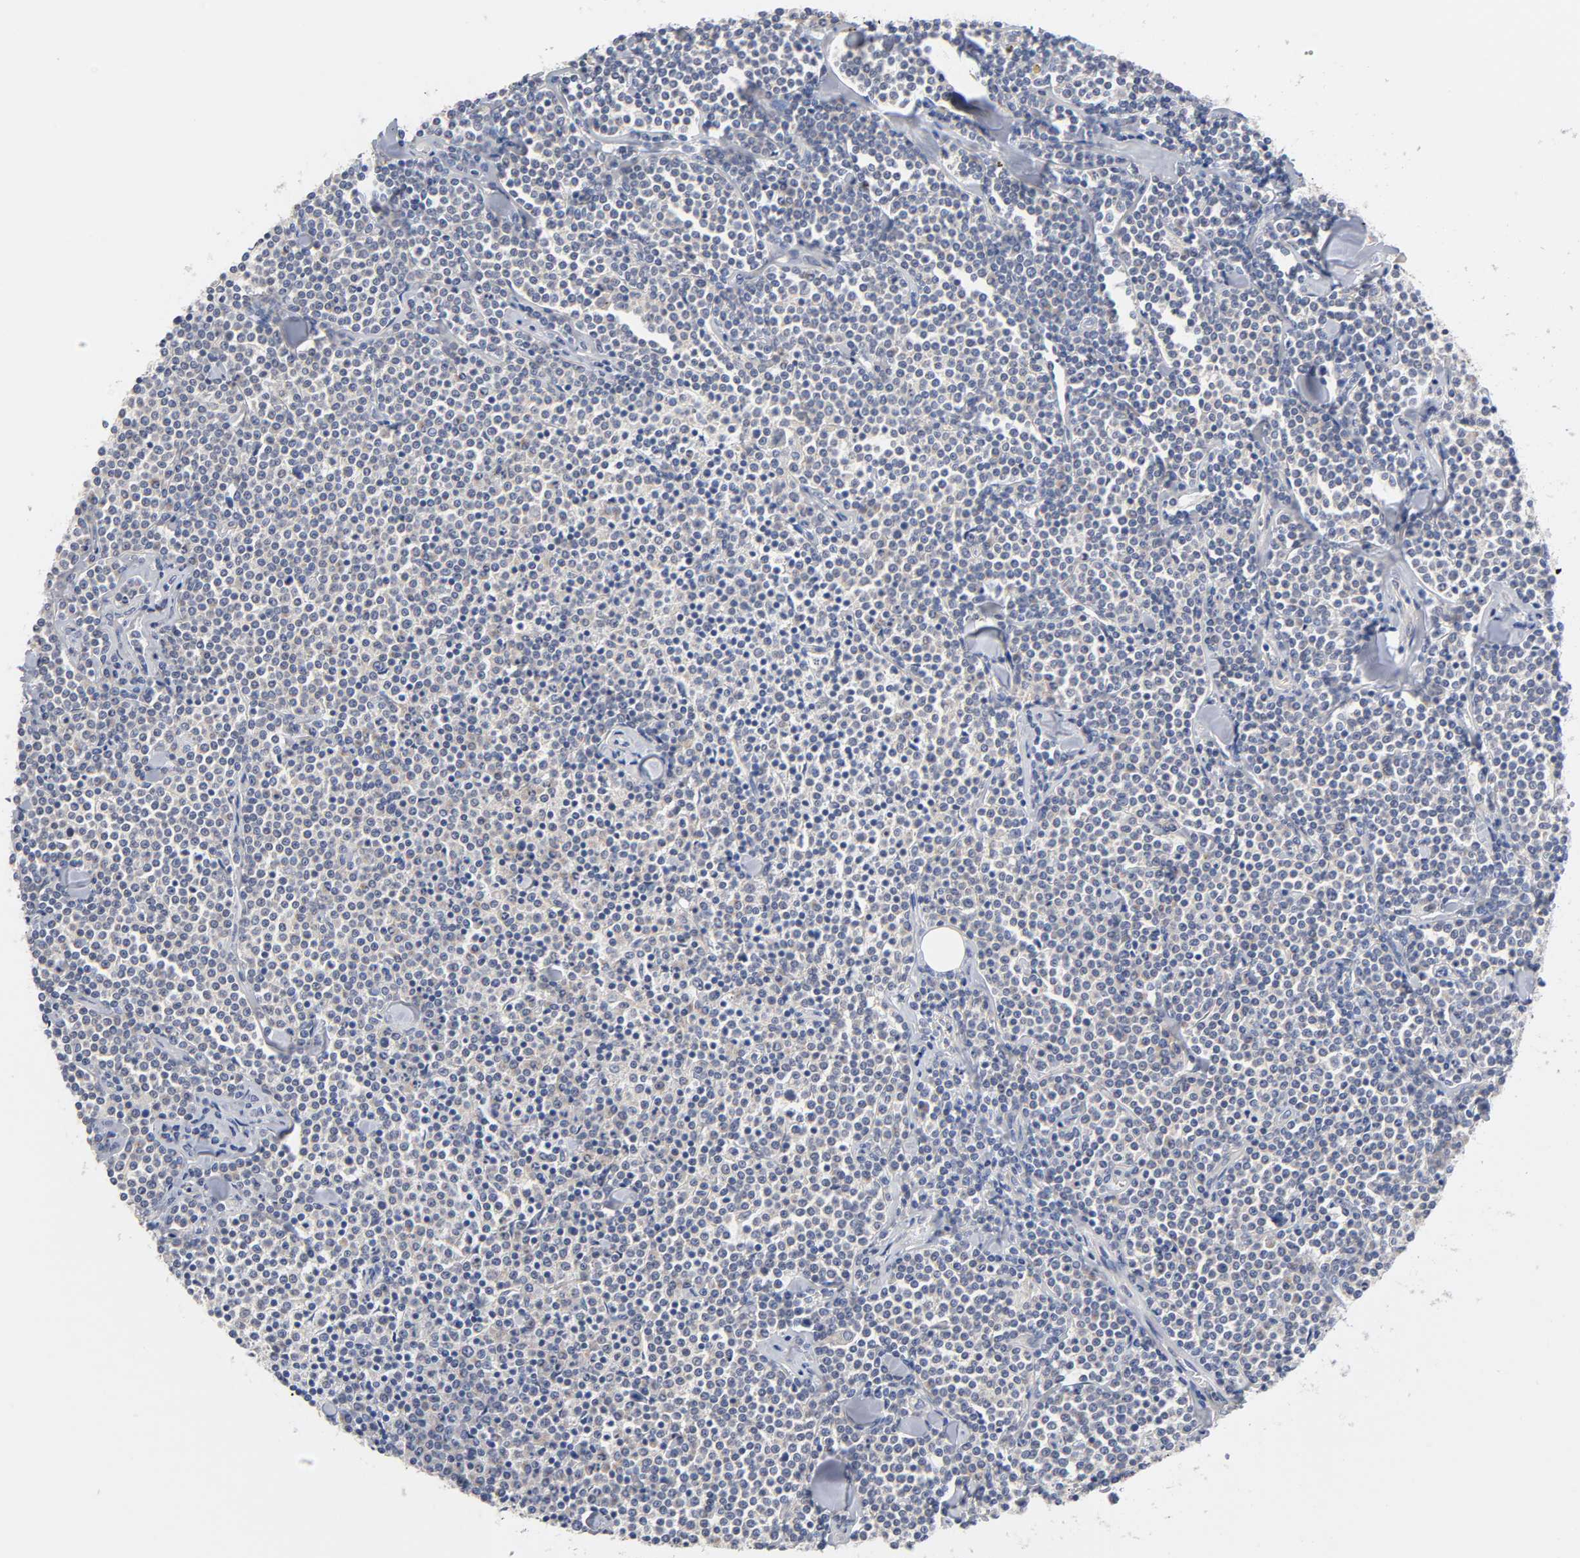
{"staining": {"intensity": "negative", "quantity": "none", "location": "none"}, "tissue": "lymphoma", "cell_type": "Tumor cells", "image_type": "cancer", "snomed": [{"axis": "morphology", "description": "Malignant lymphoma, non-Hodgkin's type, Low grade"}, {"axis": "topography", "description": "Soft tissue"}], "caption": "IHC photomicrograph of neoplastic tissue: lymphoma stained with DAB reveals no significant protein positivity in tumor cells.", "gene": "C17orf75", "patient": {"sex": "male", "age": 92}}